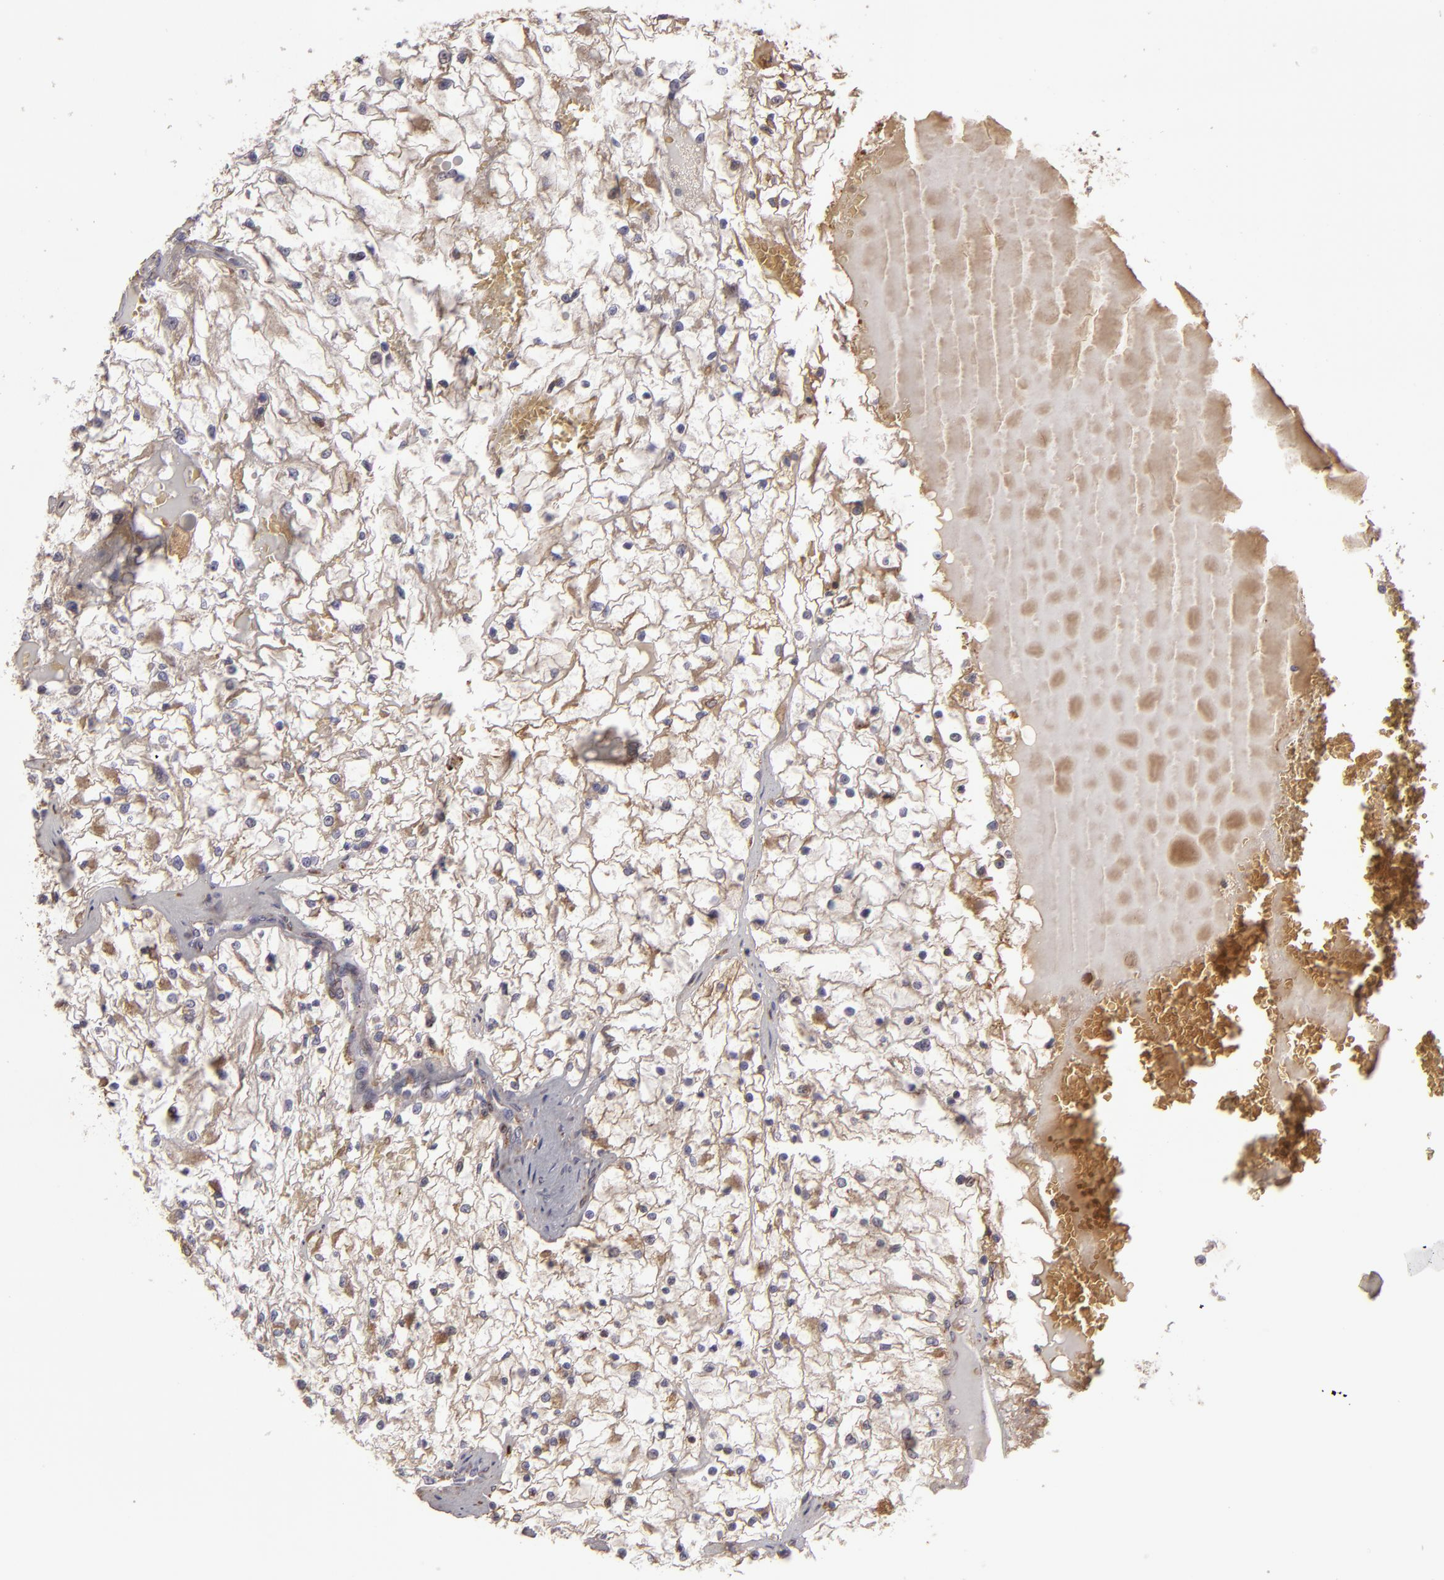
{"staining": {"intensity": "moderate", "quantity": ">75%", "location": "cytoplasmic/membranous"}, "tissue": "renal cancer", "cell_type": "Tumor cells", "image_type": "cancer", "snomed": [{"axis": "morphology", "description": "Adenocarcinoma, NOS"}, {"axis": "topography", "description": "Kidney"}], "caption": "Renal cancer stained for a protein shows moderate cytoplasmic/membranous positivity in tumor cells. The protein is stained brown, and the nuclei are stained in blue (DAB (3,3'-diaminobenzidine) IHC with brightfield microscopy, high magnification).", "gene": "CFB", "patient": {"sex": "male", "age": 61}}